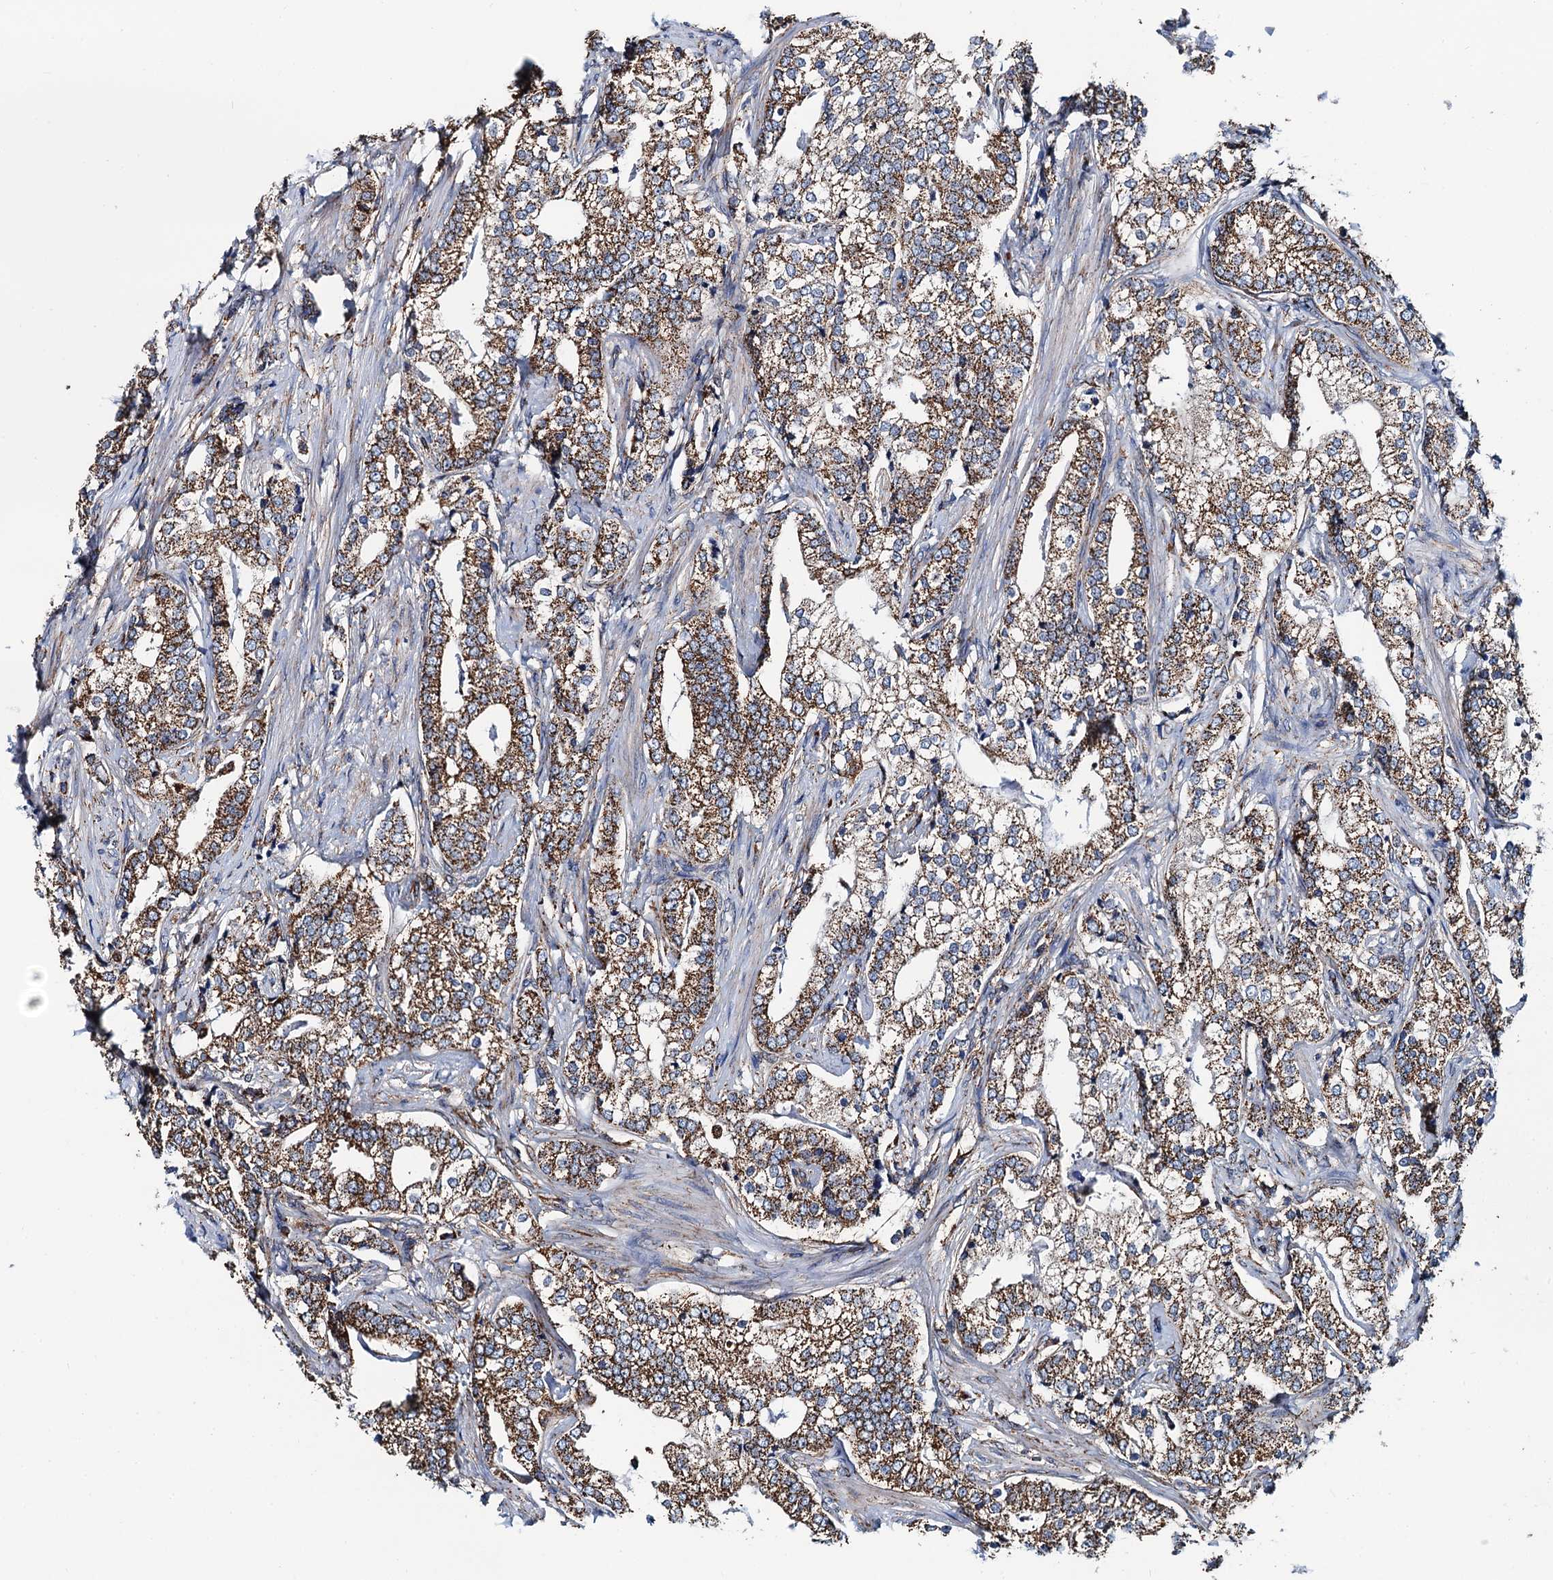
{"staining": {"intensity": "moderate", "quantity": ">75%", "location": "cytoplasmic/membranous"}, "tissue": "prostate cancer", "cell_type": "Tumor cells", "image_type": "cancer", "snomed": [{"axis": "morphology", "description": "Adenocarcinoma, High grade"}, {"axis": "topography", "description": "Prostate"}], "caption": "Brown immunohistochemical staining in prostate adenocarcinoma (high-grade) shows moderate cytoplasmic/membranous staining in approximately >75% of tumor cells.", "gene": "AAGAB", "patient": {"sex": "male", "age": 69}}